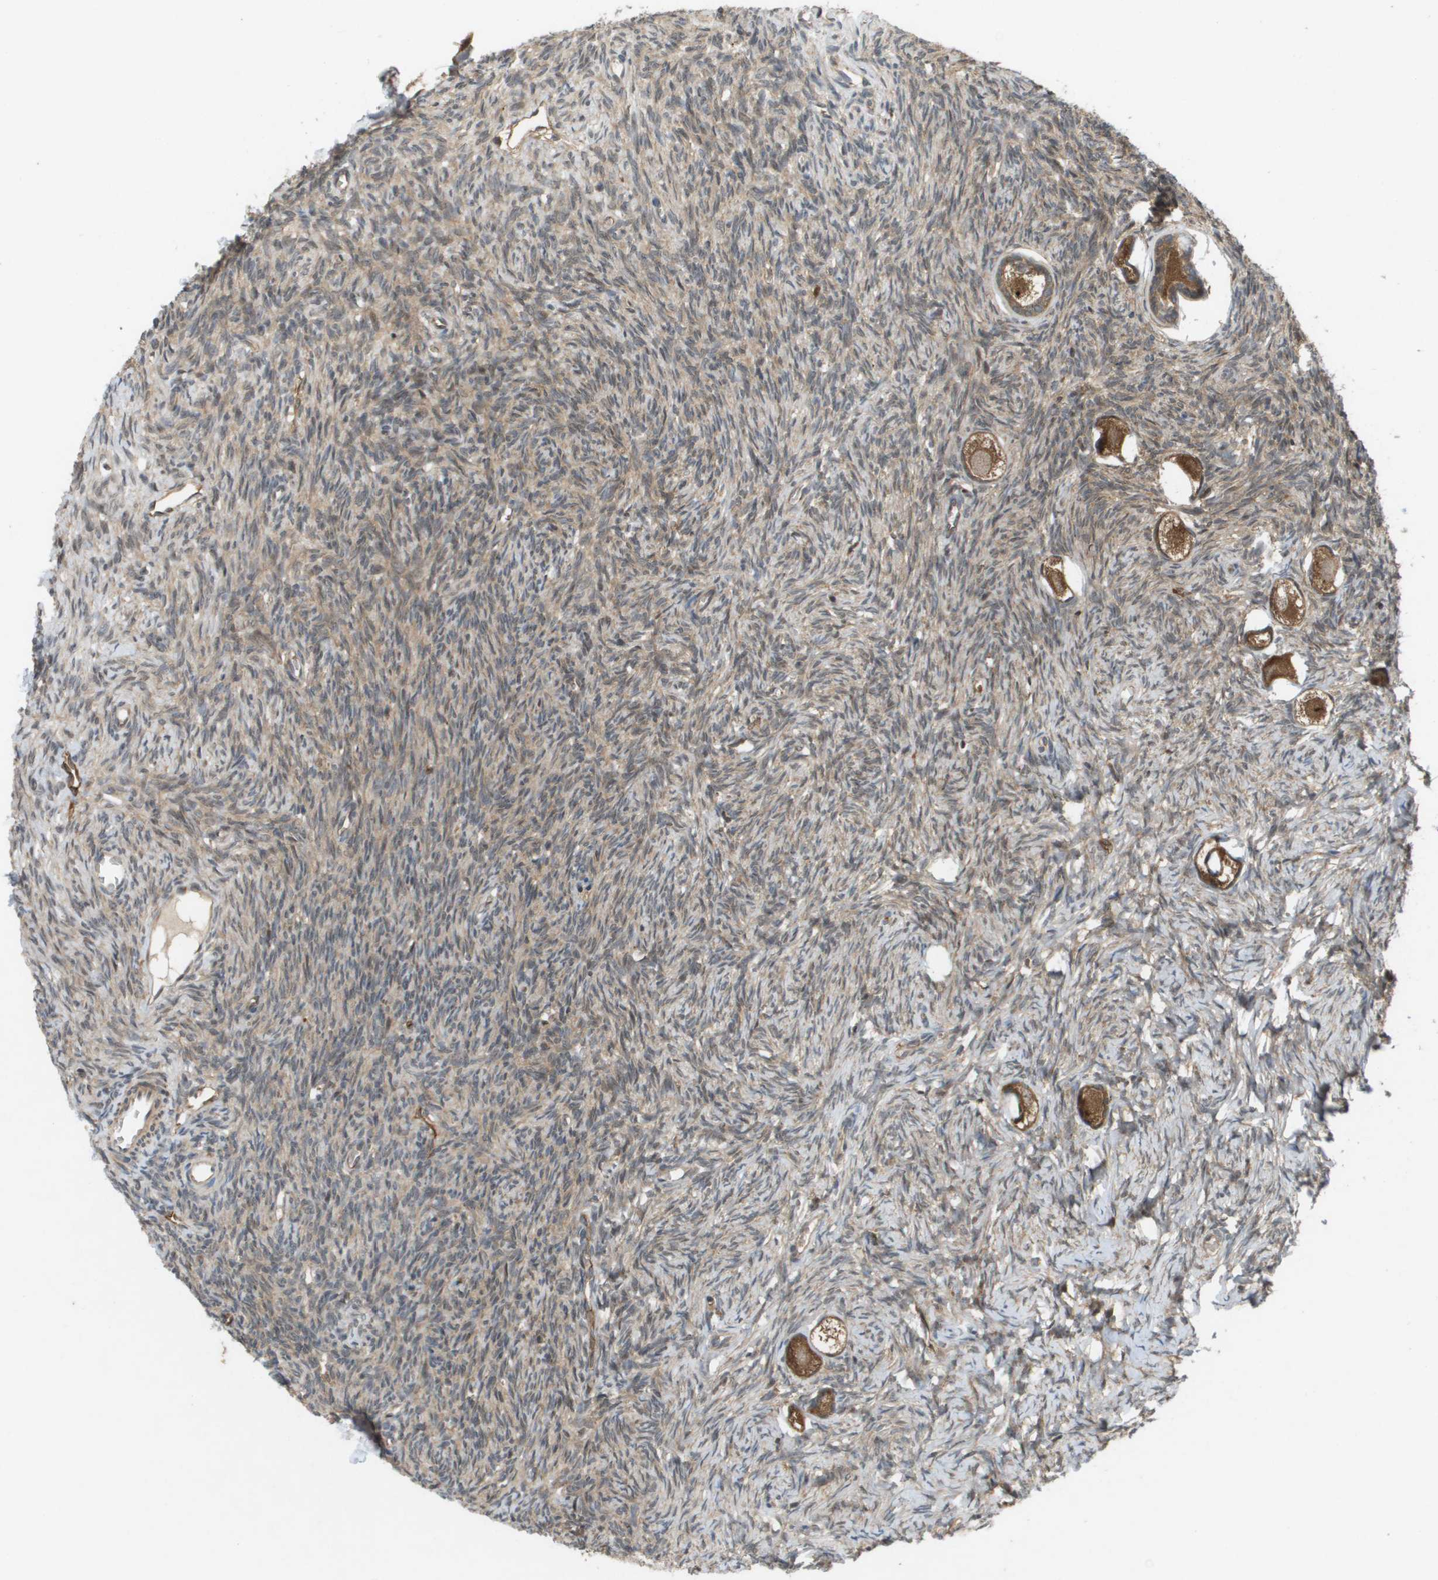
{"staining": {"intensity": "moderate", "quantity": ">75%", "location": "cytoplasmic/membranous"}, "tissue": "ovary", "cell_type": "Follicle cells", "image_type": "normal", "snomed": [{"axis": "morphology", "description": "Normal tissue, NOS"}, {"axis": "topography", "description": "Ovary"}], "caption": "An immunohistochemistry (IHC) image of benign tissue is shown. Protein staining in brown highlights moderate cytoplasmic/membranous positivity in ovary within follicle cells.", "gene": "PALD1", "patient": {"sex": "female", "age": 27}}